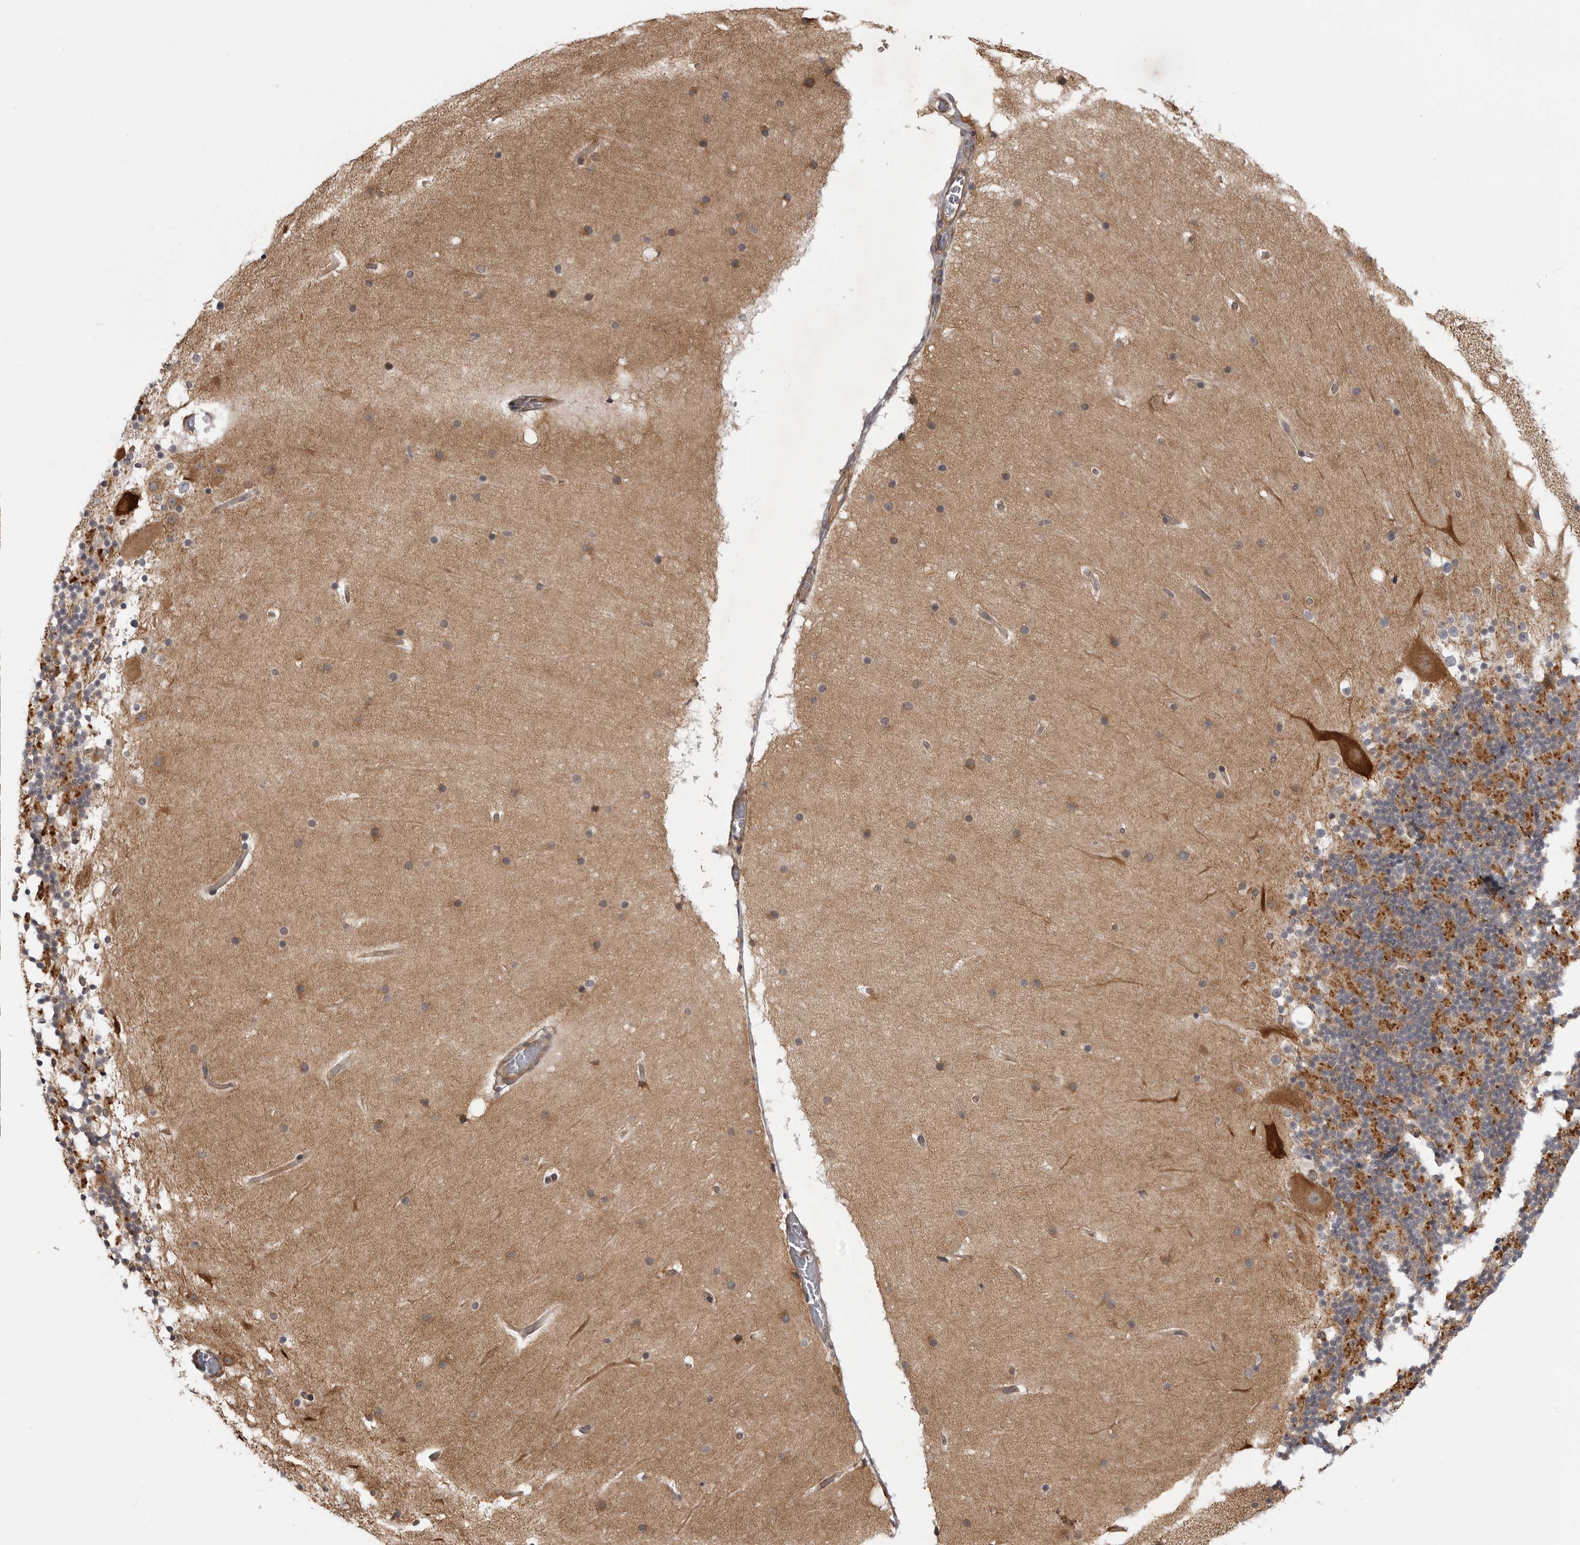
{"staining": {"intensity": "moderate", "quantity": "25%-75%", "location": "cytoplasmic/membranous"}, "tissue": "cerebellum", "cell_type": "Cells in granular layer", "image_type": "normal", "snomed": [{"axis": "morphology", "description": "Normal tissue, NOS"}, {"axis": "topography", "description": "Cerebellum"}], "caption": "A photomicrograph of human cerebellum stained for a protein reveals moderate cytoplasmic/membranous brown staining in cells in granular layer. (DAB IHC, brown staining for protein, blue staining for nuclei).", "gene": "LRRC45", "patient": {"sex": "male", "age": 57}}